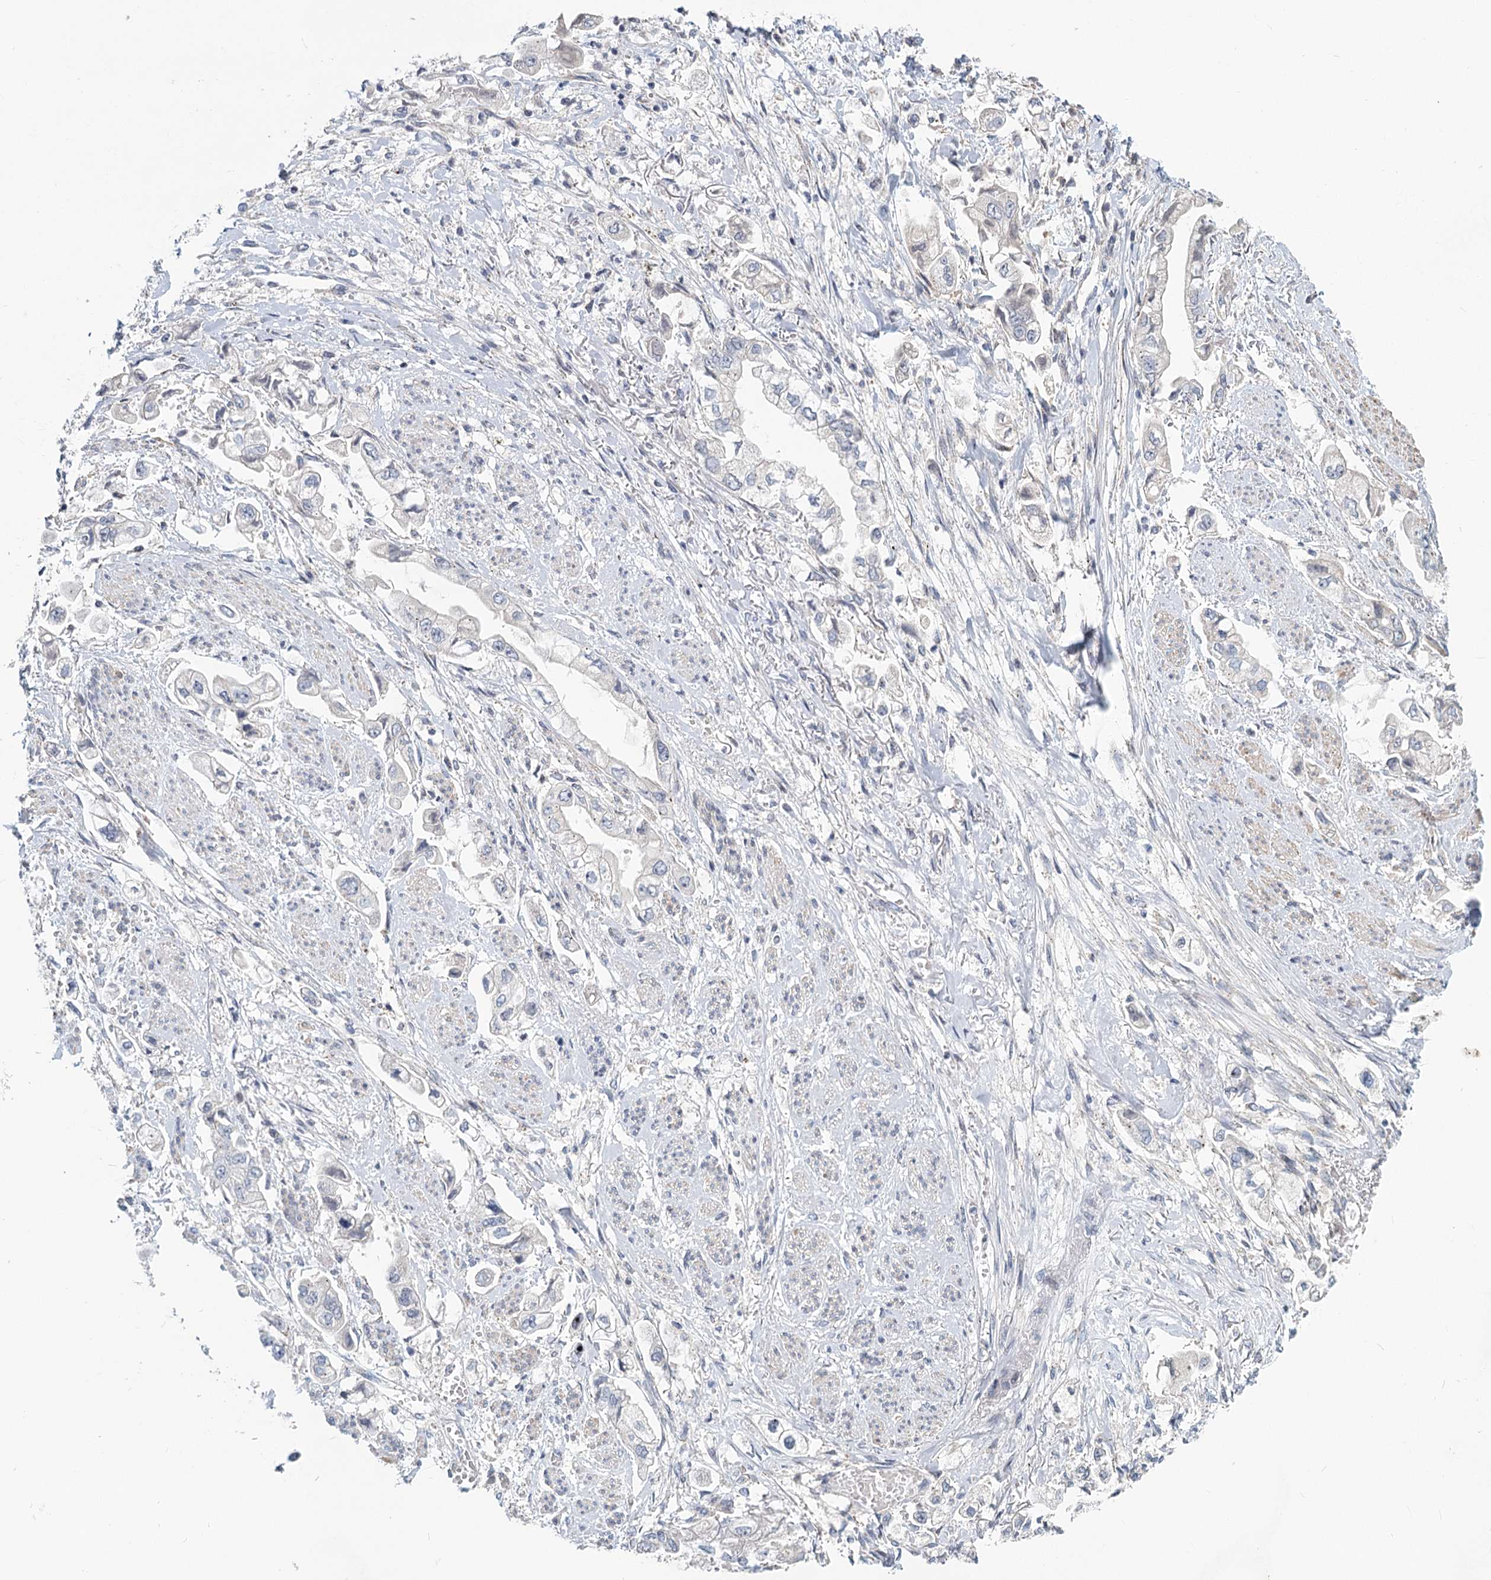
{"staining": {"intensity": "negative", "quantity": "none", "location": "none"}, "tissue": "stomach cancer", "cell_type": "Tumor cells", "image_type": "cancer", "snomed": [{"axis": "morphology", "description": "Adenocarcinoma, NOS"}, {"axis": "topography", "description": "Stomach"}], "caption": "Tumor cells show no significant protein staining in stomach adenocarcinoma. Brightfield microscopy of immunohistochemistry stained with DAB (3,3'-diaminobenzidine) (brown) and hematoxylin (blue), captured at high magnification.", "gene": "STAP1", "patient": {"sex": "male", "age": 62}}